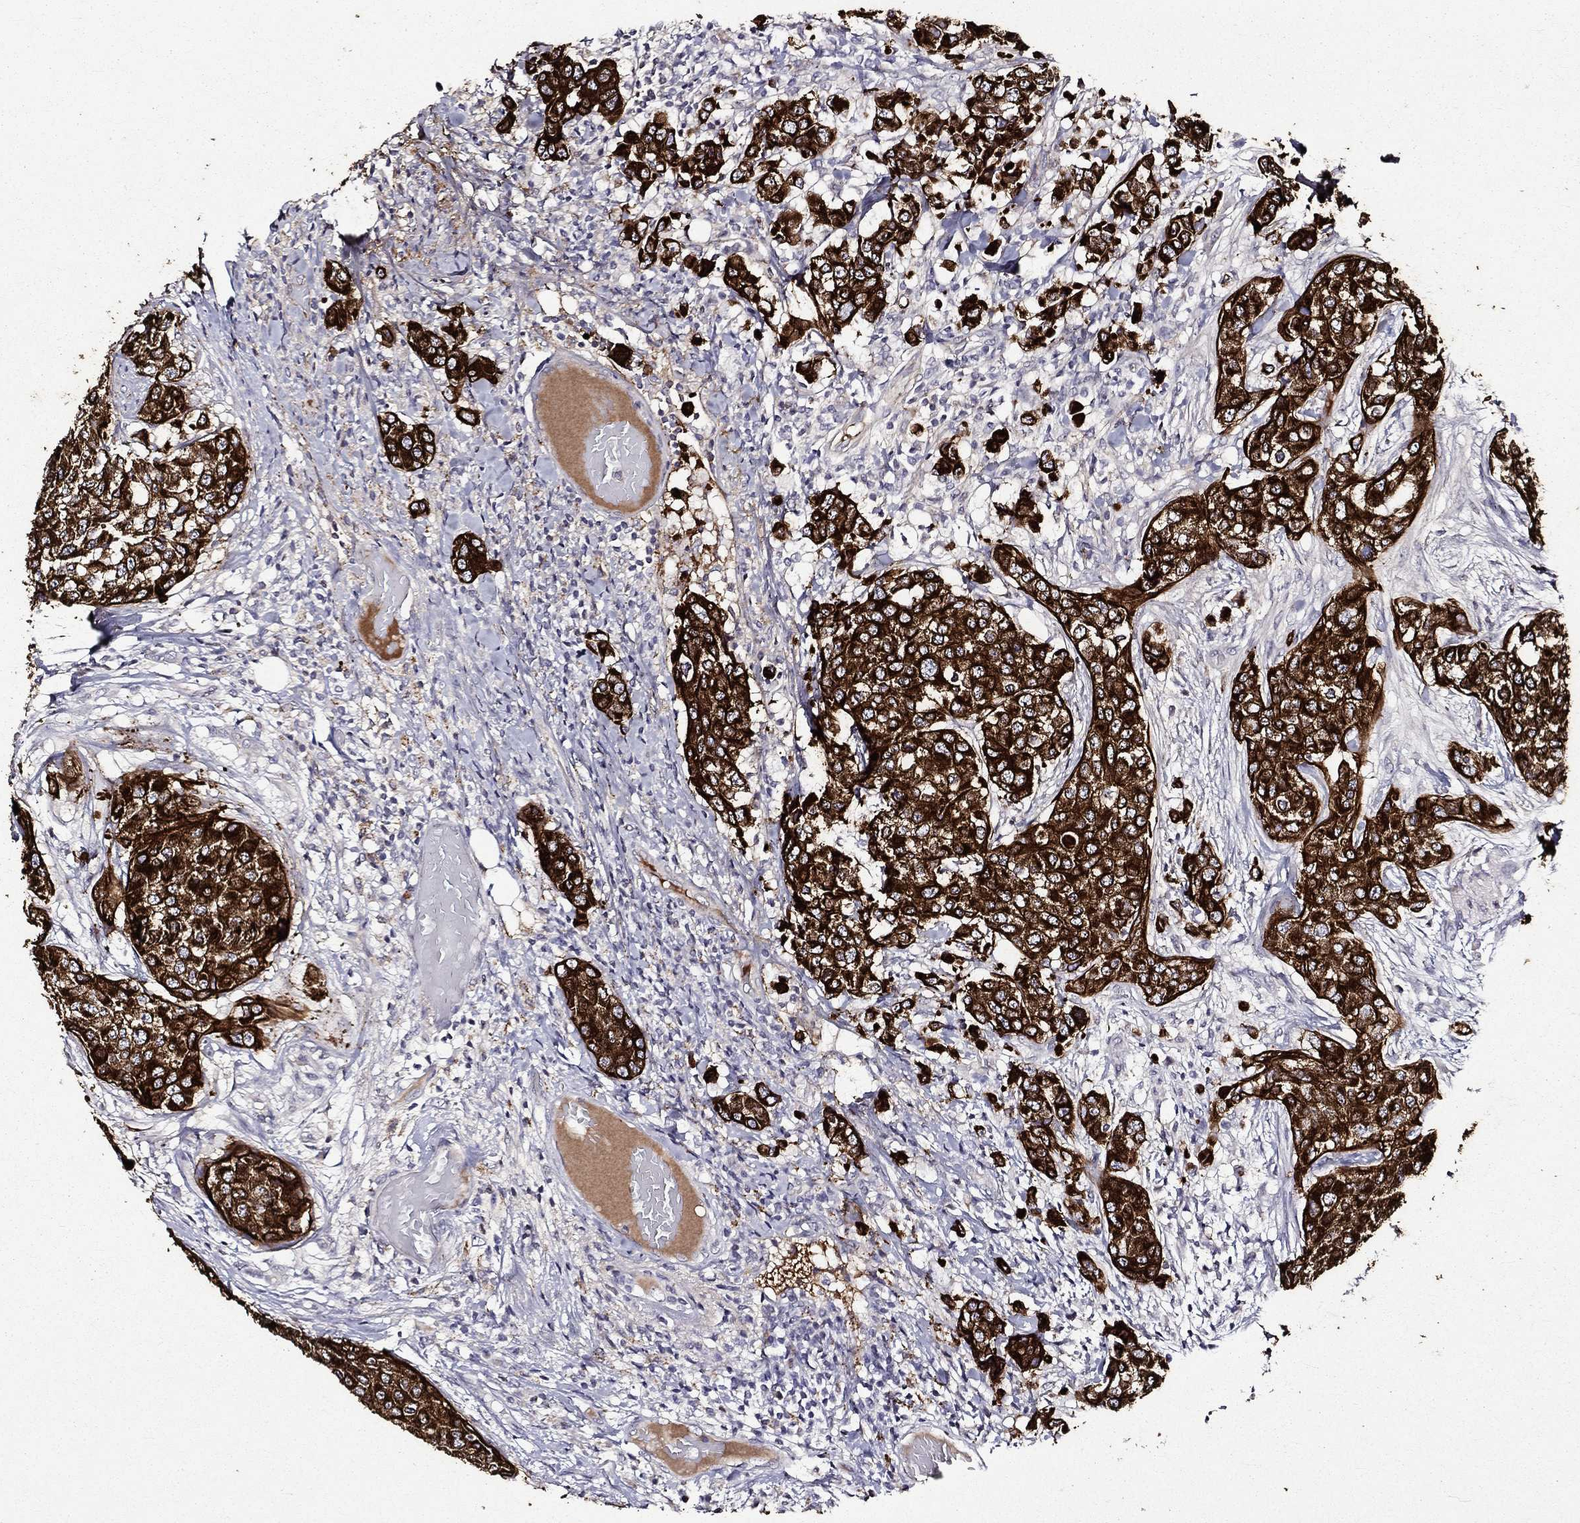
{"staining": {"intensity": "strong", "quantity": ">75%", "location": "cytoplasmic/membranous"}, "tissue": "breast cancer", "cell_type": "Tumor cells", "image_type": "cancer", "snomed": [{"axis": "morphology", "description": "Lobular carcinoma"}, {"axis": "topography", "description": "Breast"}], "caption": "Strong cytoplasmic/membranous staining is appreciated in approximately >75% of tumor cells in lobular carcinoma (breast).", "gene": "KRT7", "patient": {"sex": "female", "age": 59}}